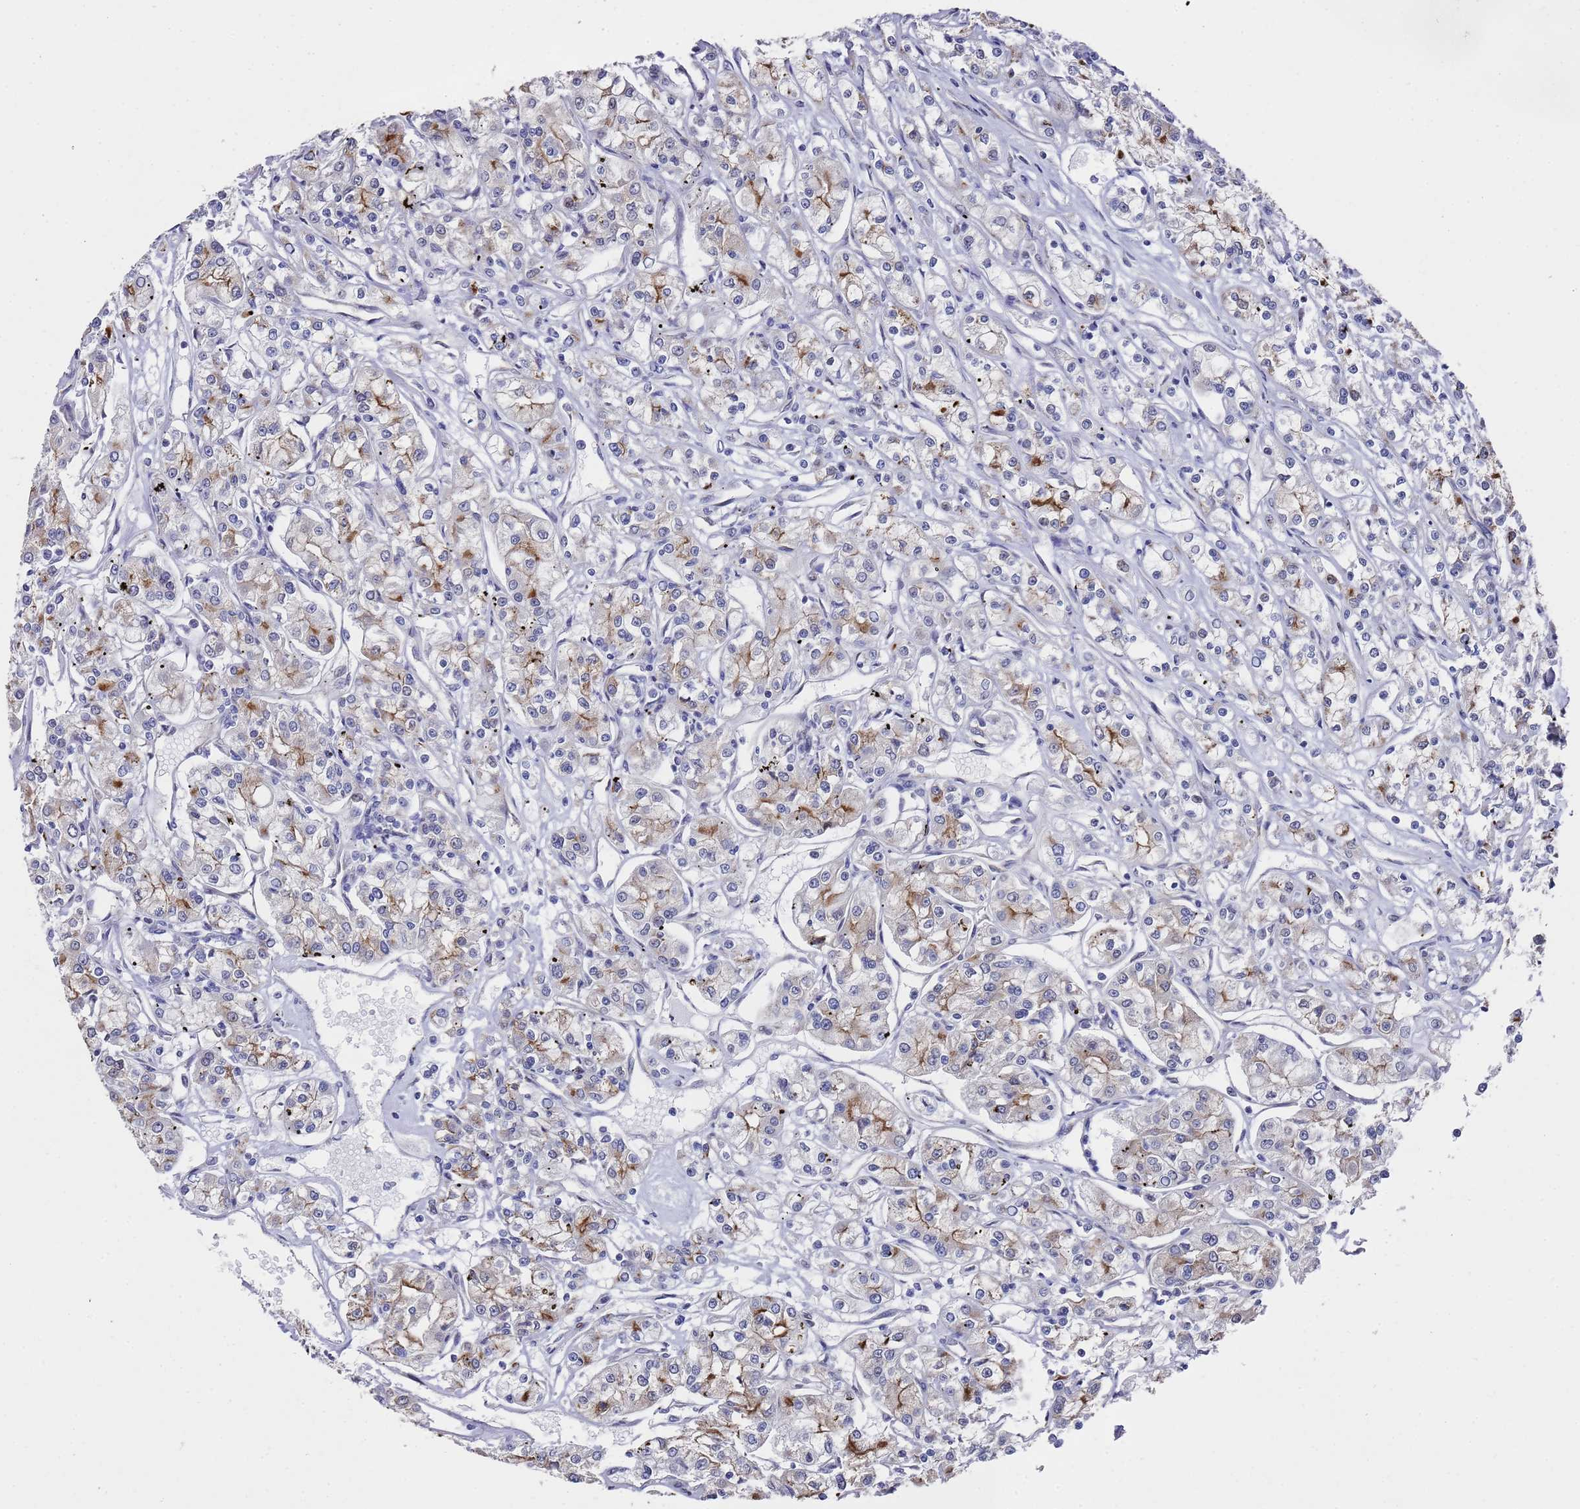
{"staining": {"intensity": "moderate", "quantity": "<25%", "location": "cytoplasmic/membranous"}, "tissue": "renal cancer", "cell_type": "Tumor cells", "image_type": "cancer", "snomed": [{"axis": "morphology", "description": "Adenocarcinoma, NOS"}, {"axis": "topography", "description": "Kidney"}], "caption": "Immunohistochemistry (DAB (3,3'-diaminobenzidine)) staining of human adenocarcinoma (renal) demonstrates moderate cytoplasmic/membranous protein positivity in about <25% of tumor cells.", "gene": "COPS6", "patient": {"sex": "female", "age": 59}}